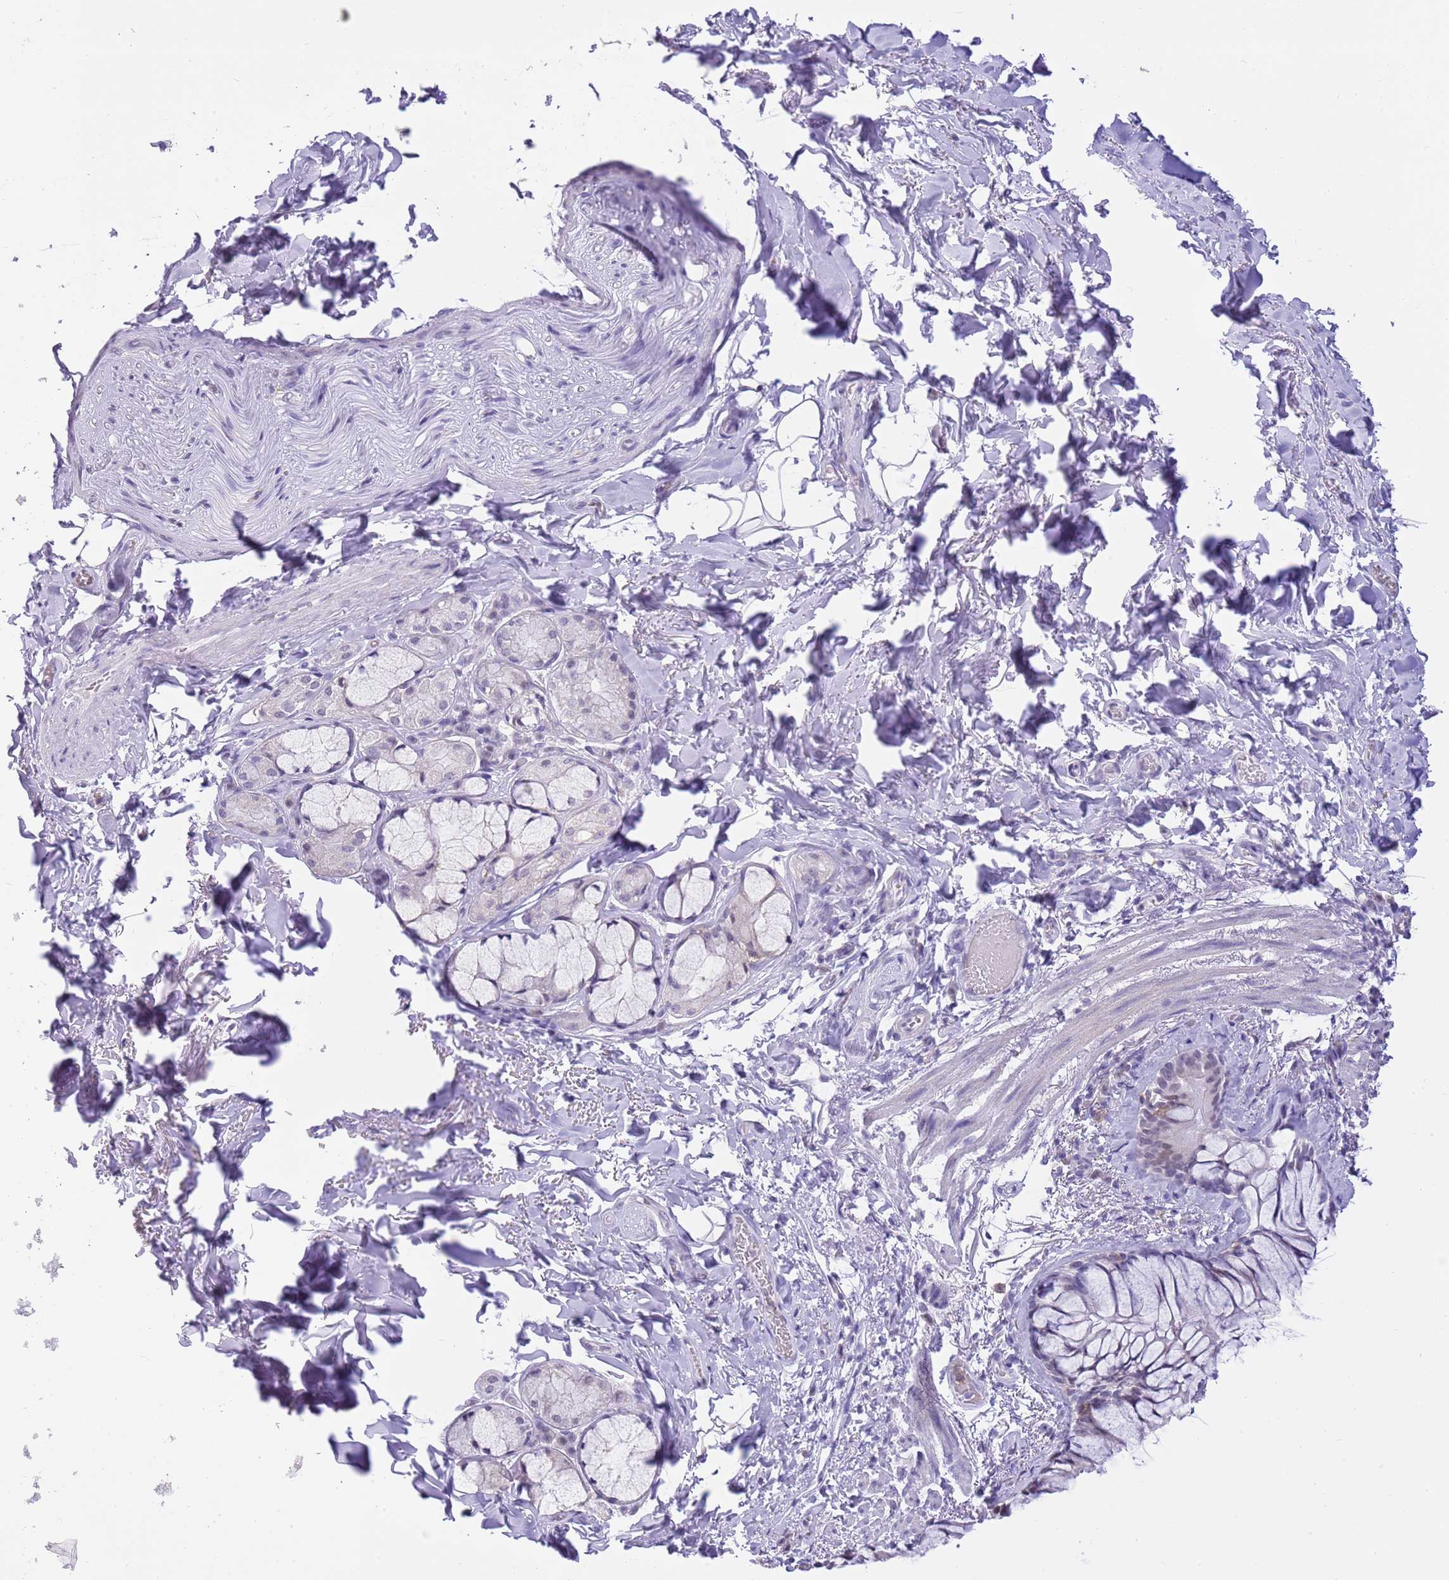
{"staining": {"intensity": "negative", "quantity": "none", "location": "none"}, "tissue": "bronchus", "cell_type": "Respiratory epithelial cells", "image_type": "normal", "snomed": [{"axis": "morphology", "description": "Normal tissue, NOS"}, {"axis": "topography", "description": "Cartilage tissue"}], "caption": "The immunohistochemistry (IHC) micrograph has no significant expression in respiratory epithelial cells of bronchus. (Immunohistochemistry, brightfield microscopy, high magnification).", "gene": "PPP1R17", "patient": {"sex": "male", "age": 63}}